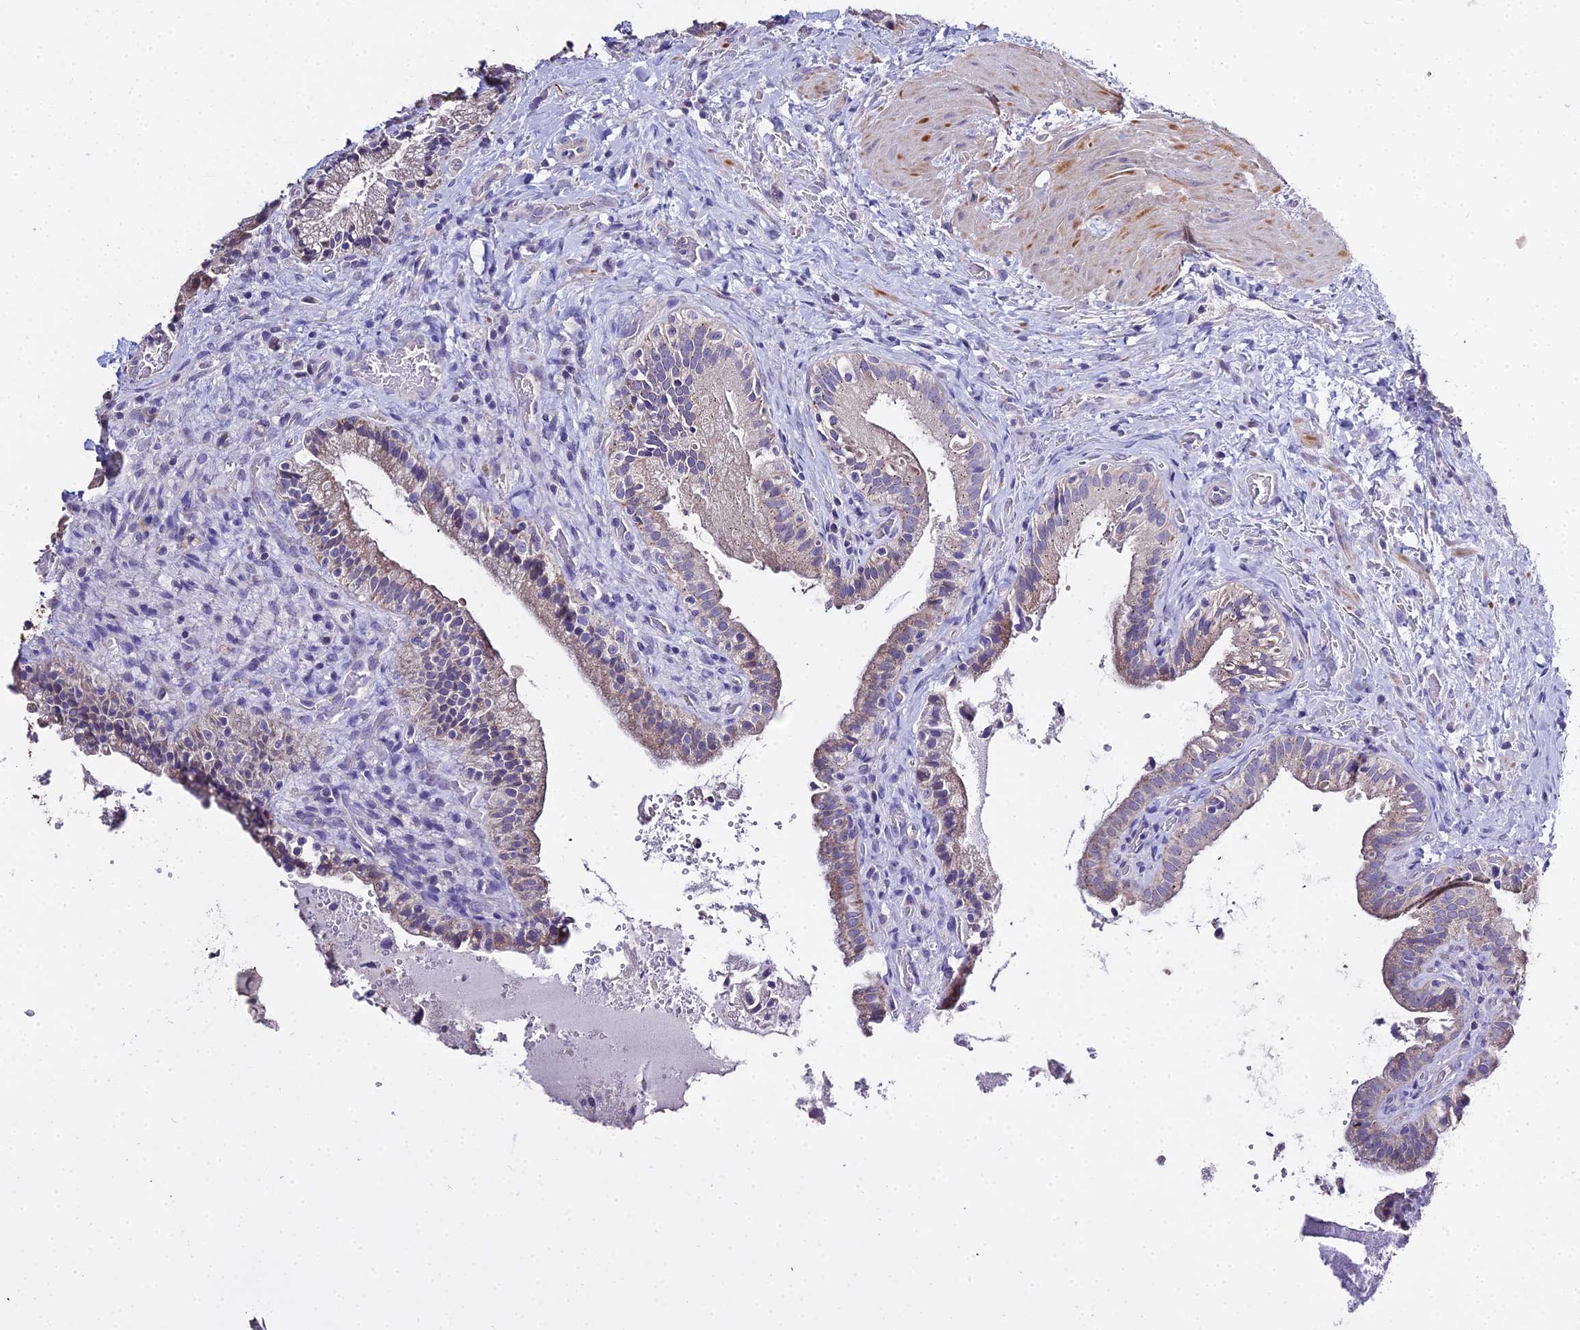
{"staining": {"intensity": "weak", "quantity": "<25%", "location": "cytoplasmic/membranous"}, "tissue": "gallbladder", "cell_type": "Glandular cells", "image_type": "normal", "snomed": [{"axis": "morphology", "description": "Normal tissue, NOS"}, {"axis": "topography", "description": "Gallbladder"}], "caption": "IHC of normal gallbladder displays no staining in glandular cells. (Immunohistochemistry, brightfield microscopy, high magnification).", "gene": "GLYAT", "patient": {"sex": "male", "age": 24}}